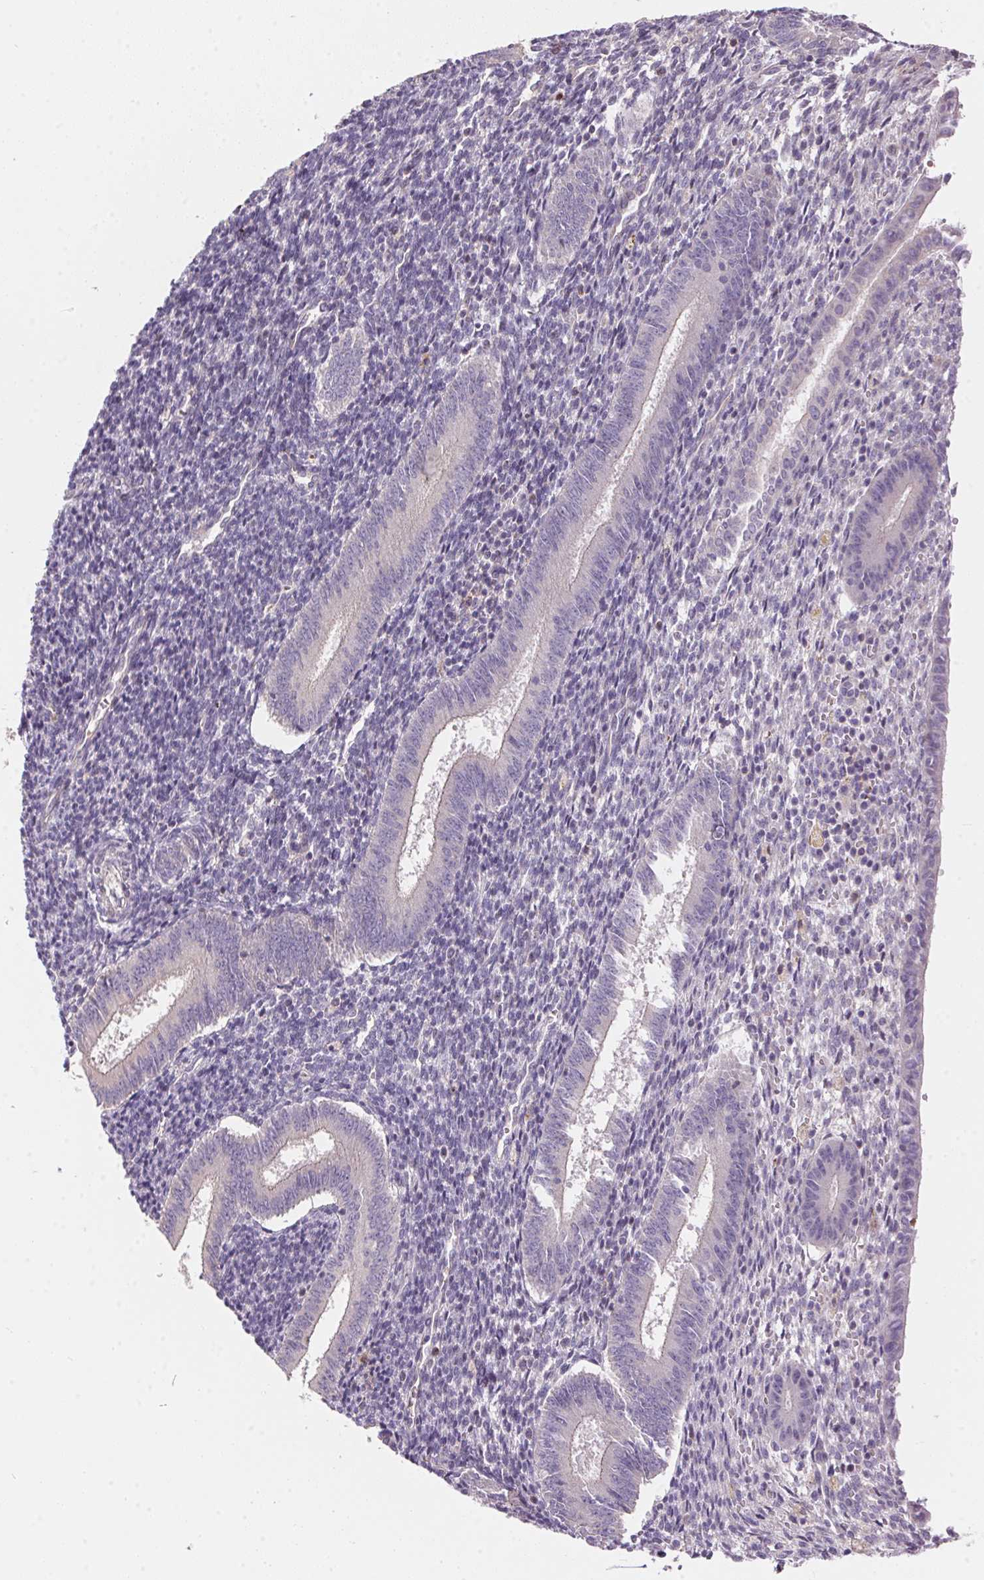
{"staining": {"intensity": "negative", "quantity": "none", "location": "none"}, "tissue": "endometrium", "cell_type": "Cells in endometrial stroma", "image_type": "normal", "snomed": [{"axis": "morphology", "description": "Normal tissue, NOS"}, {"axis": "topography", "description": "Endometrium"}], "caption": "IHC micrograph of normal endometrium: human endometrium stained with DAB (3,3'-diaminobenzidine) demonstrates no significant protein expression in cells in endometrial stroma.", "gene": "UNC13B", "patient": {"sex": "female", "age": 25}}